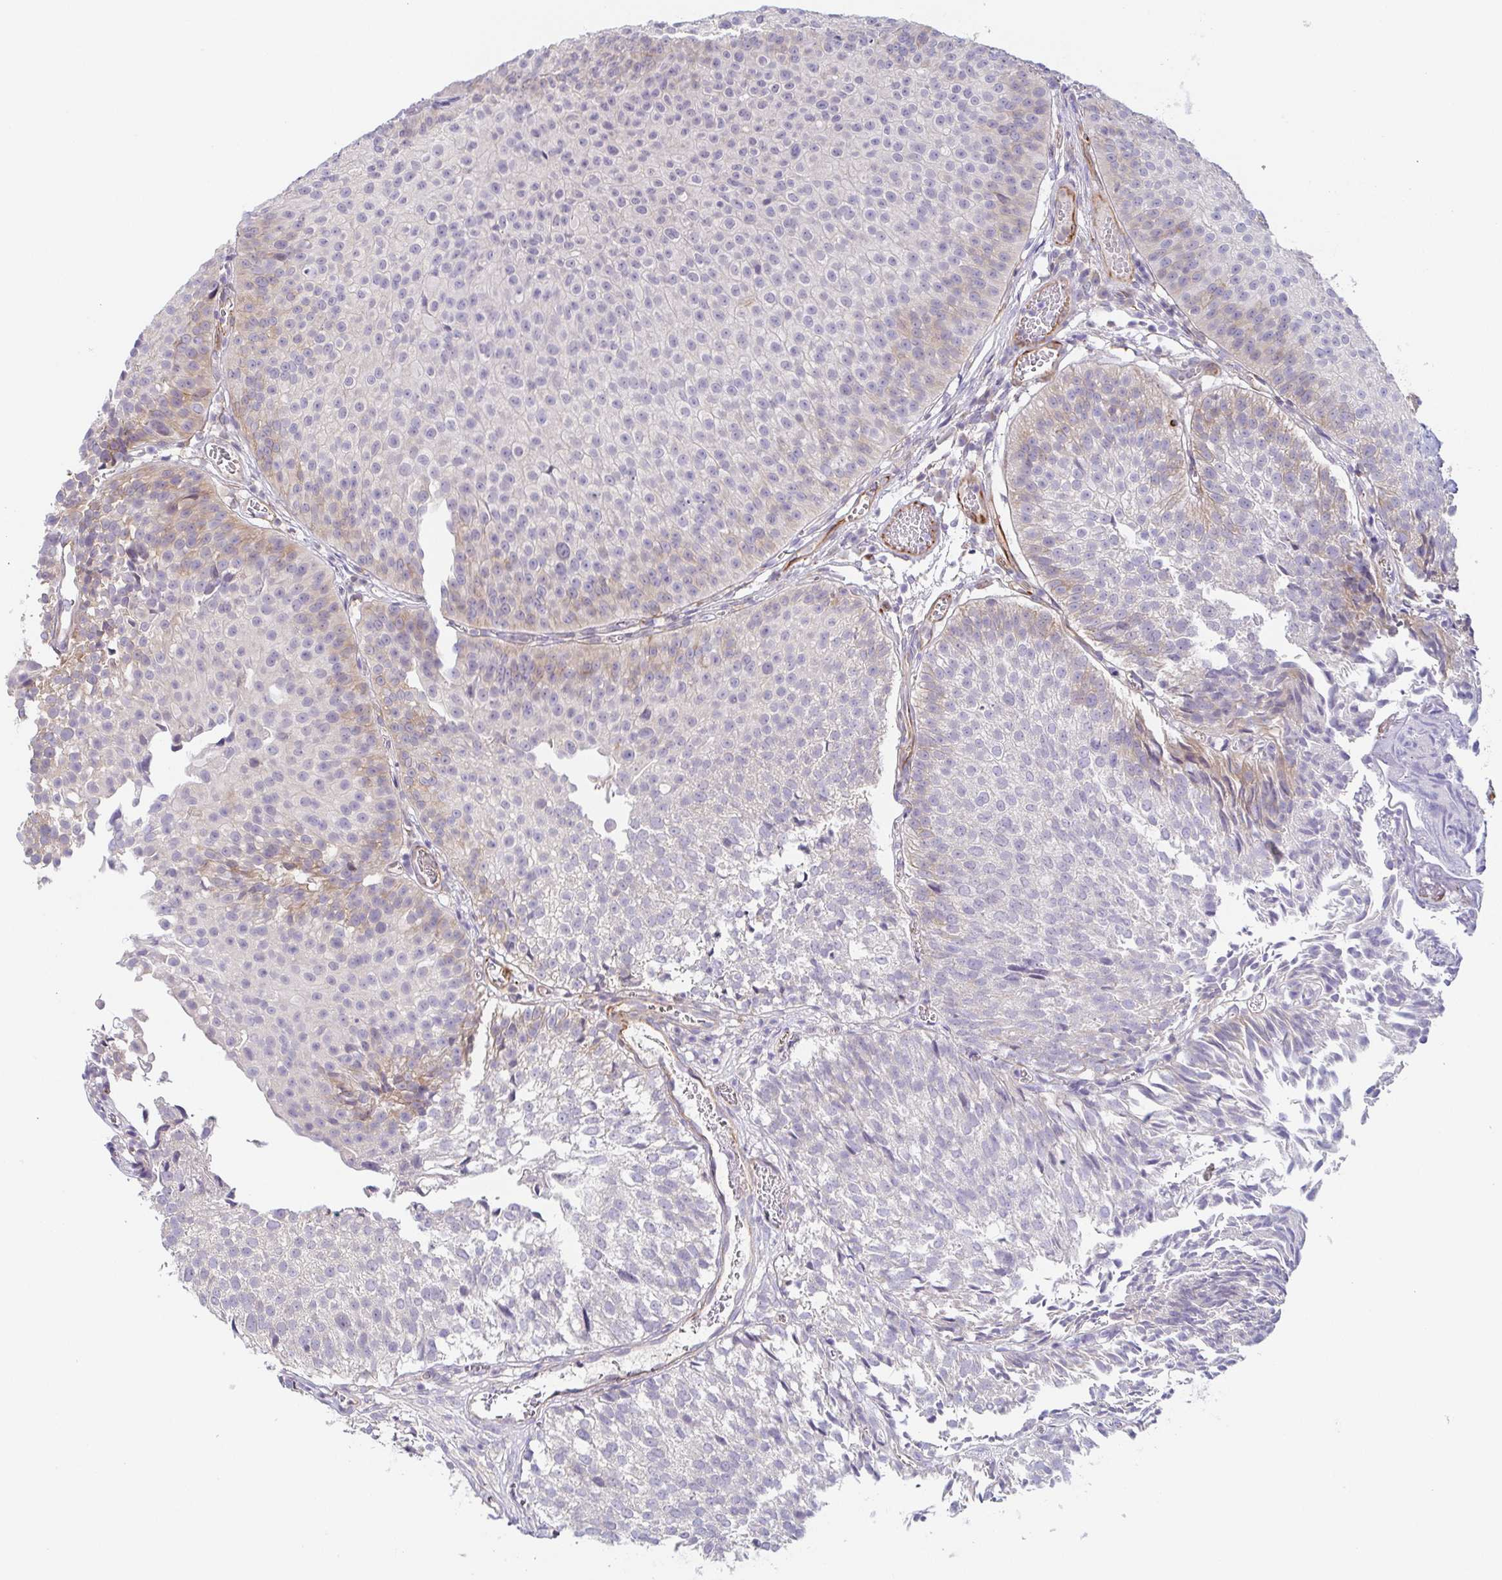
{"staining": {"intensity": "weak", "quantity": "<25%", "location": "cytoplasmic/membranous"}, "tissue": "urothelial cancer", "cell_type": "Tumor cells", "image_type": "cancer", "snomed": [{"axis": "morphology", "description": "Urothelial carcinoma, Low grade"}, {"axis": "topography", "description": "Urinary bladder"}], "caption": "High power microscopy photomicrograph of an immunohistochemistry photomicrograph of low-grade urothelial carcinoma, revealing no significant staining in tumor cells.", "gene": "COL17A1", "patient": {"sex": "male", "age": 80}}